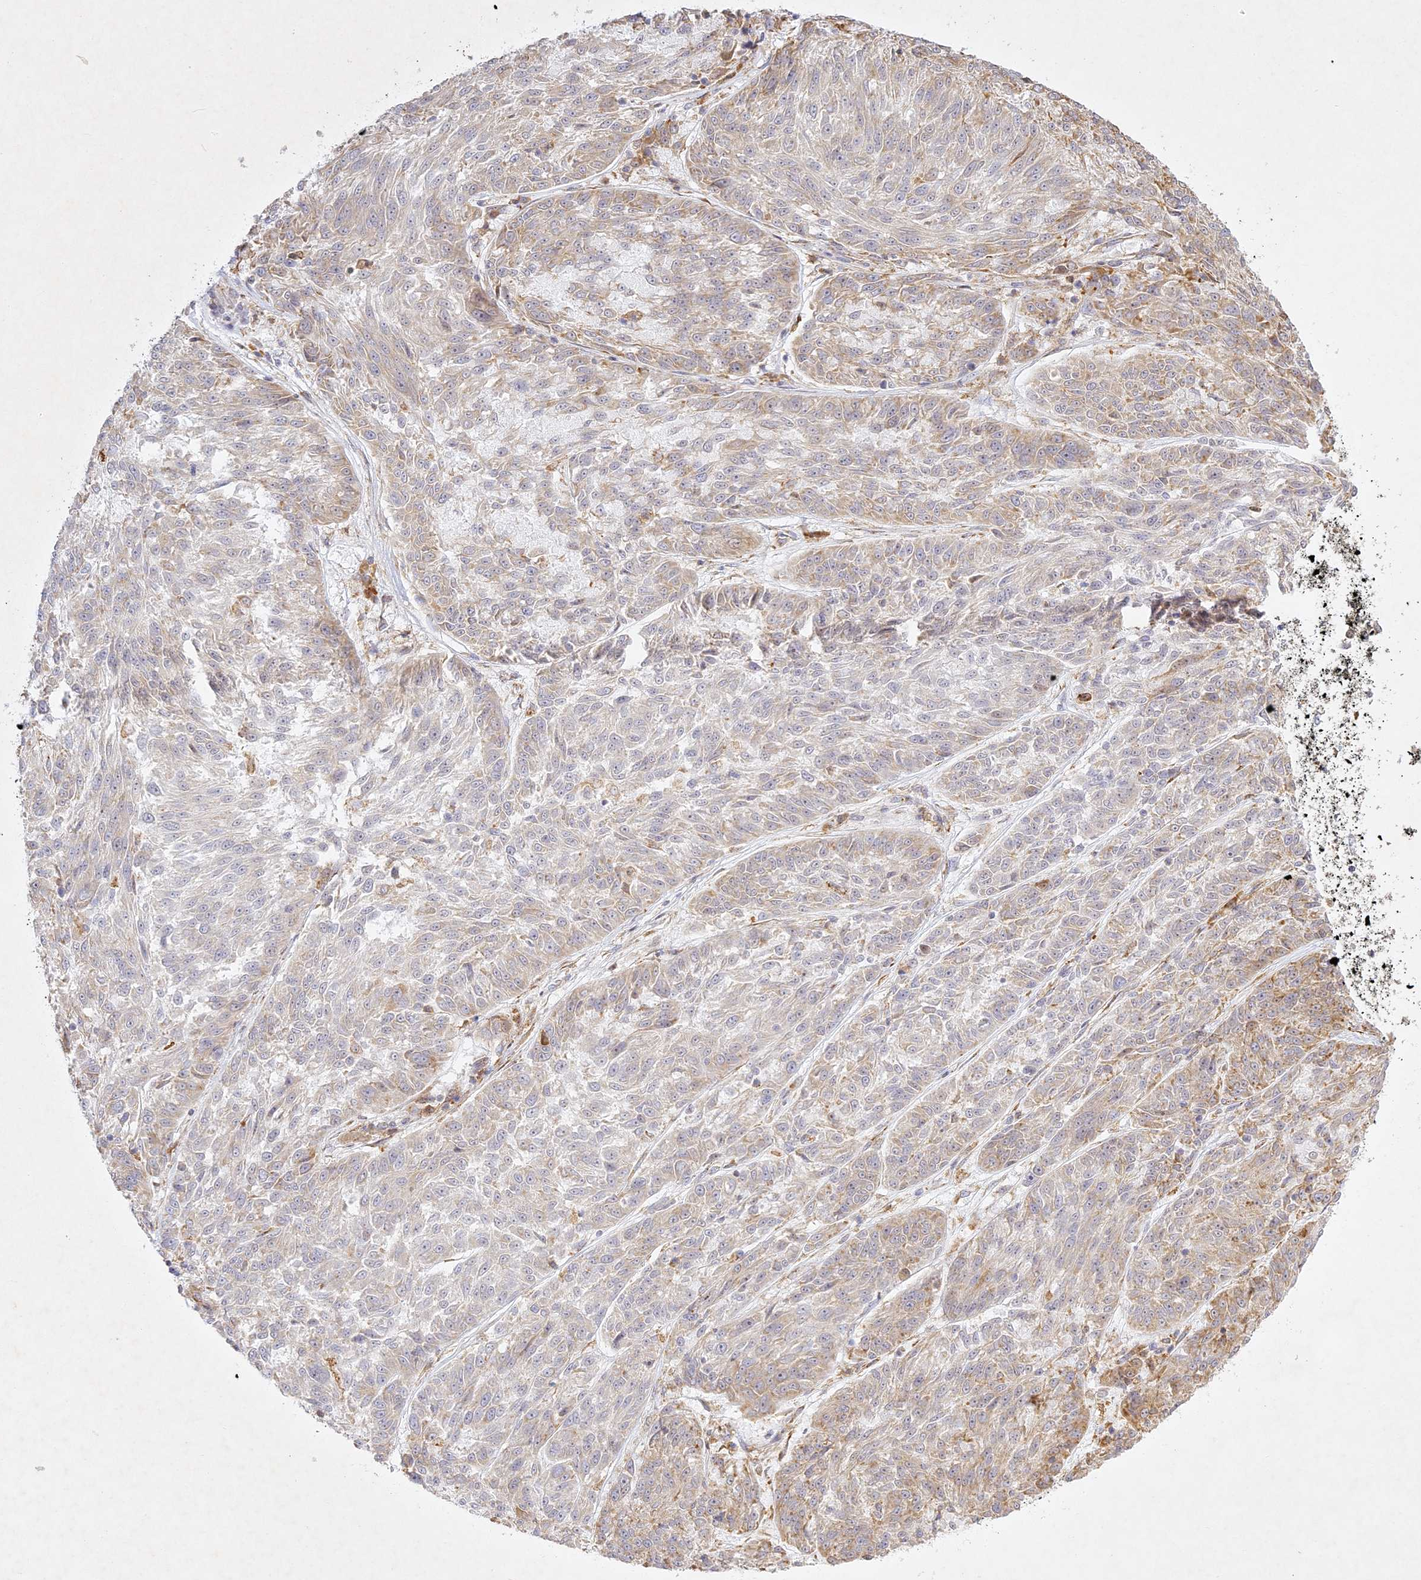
{"staining": {"intensity": "weak", "quantity": "25%-75%", "location": "cytoplasmic/membranous"}, "tissue": "melanoma", "cell_type": "Tumor cells", "image_type": "cancer", "snomed": [{"axis": "morphology", "description": "Malignant melanoma, NOS"}, {"axis": "topography", "description": "Skin"}], "caption": "Malignant melanoma was stained to show a protein in brown. There is low levels of weak cytoplasmic/membranous staining in approximately 25%-75% of tumor cells.", "gene": "SLC30A5", "patient": {"sex": "male", "age": 53}}